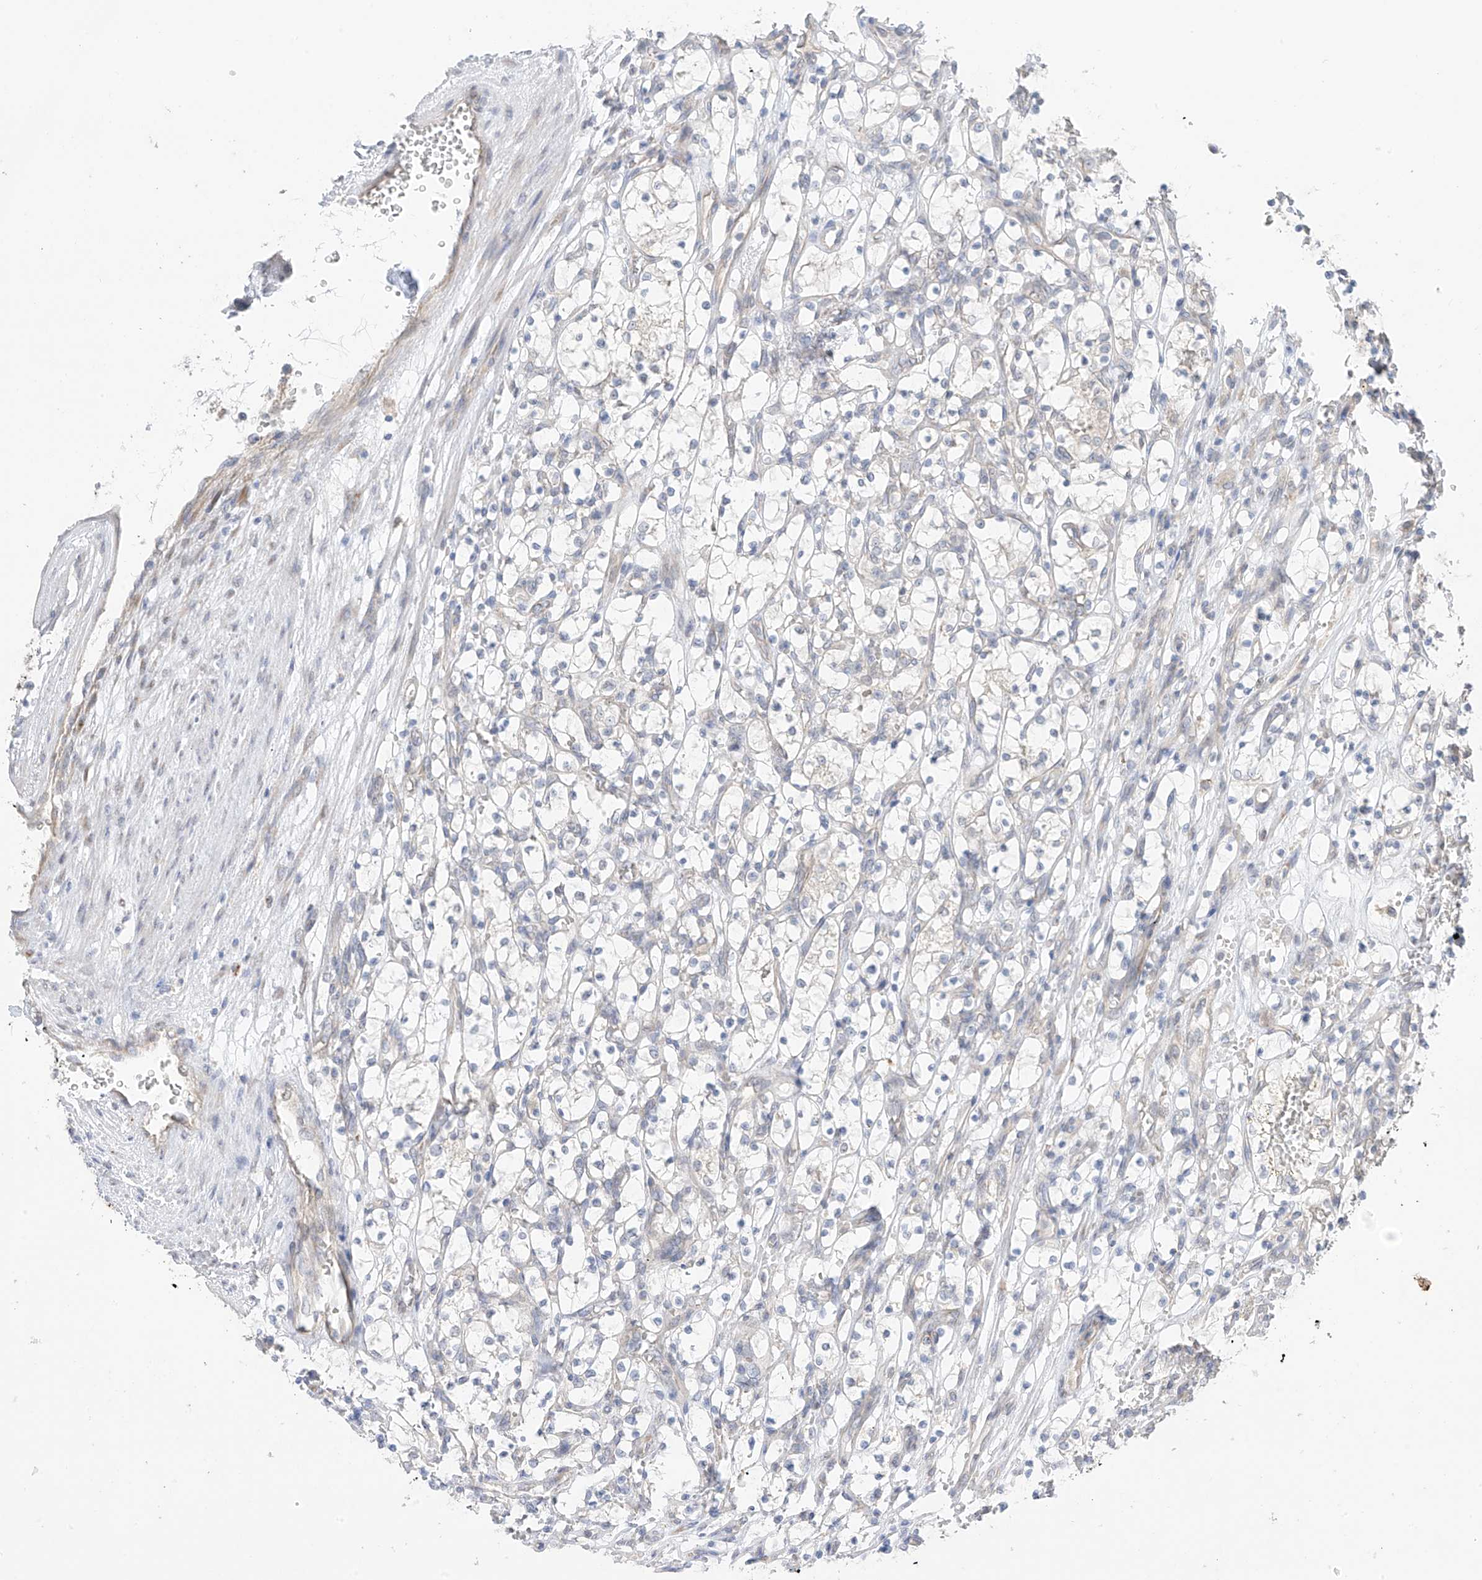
{"staining": {"intensity": "negative", "quantity": "none", "location": "none"}, "tissue": "renal cancer", "cell_type": "Tumor cells", "image_type": "cancer", "snomed": [{"axis": "morphology", "description": "Adenocarcinoma, NOS"}, {"axis": "topography", "description": "Kidney"}], "caption": "Human renal cancer stained for a protein using immunohistochemistry reveals no positivity in tumor cells.", "gene": "NALCN", "patient": {"sex": "female", "age": 69}}